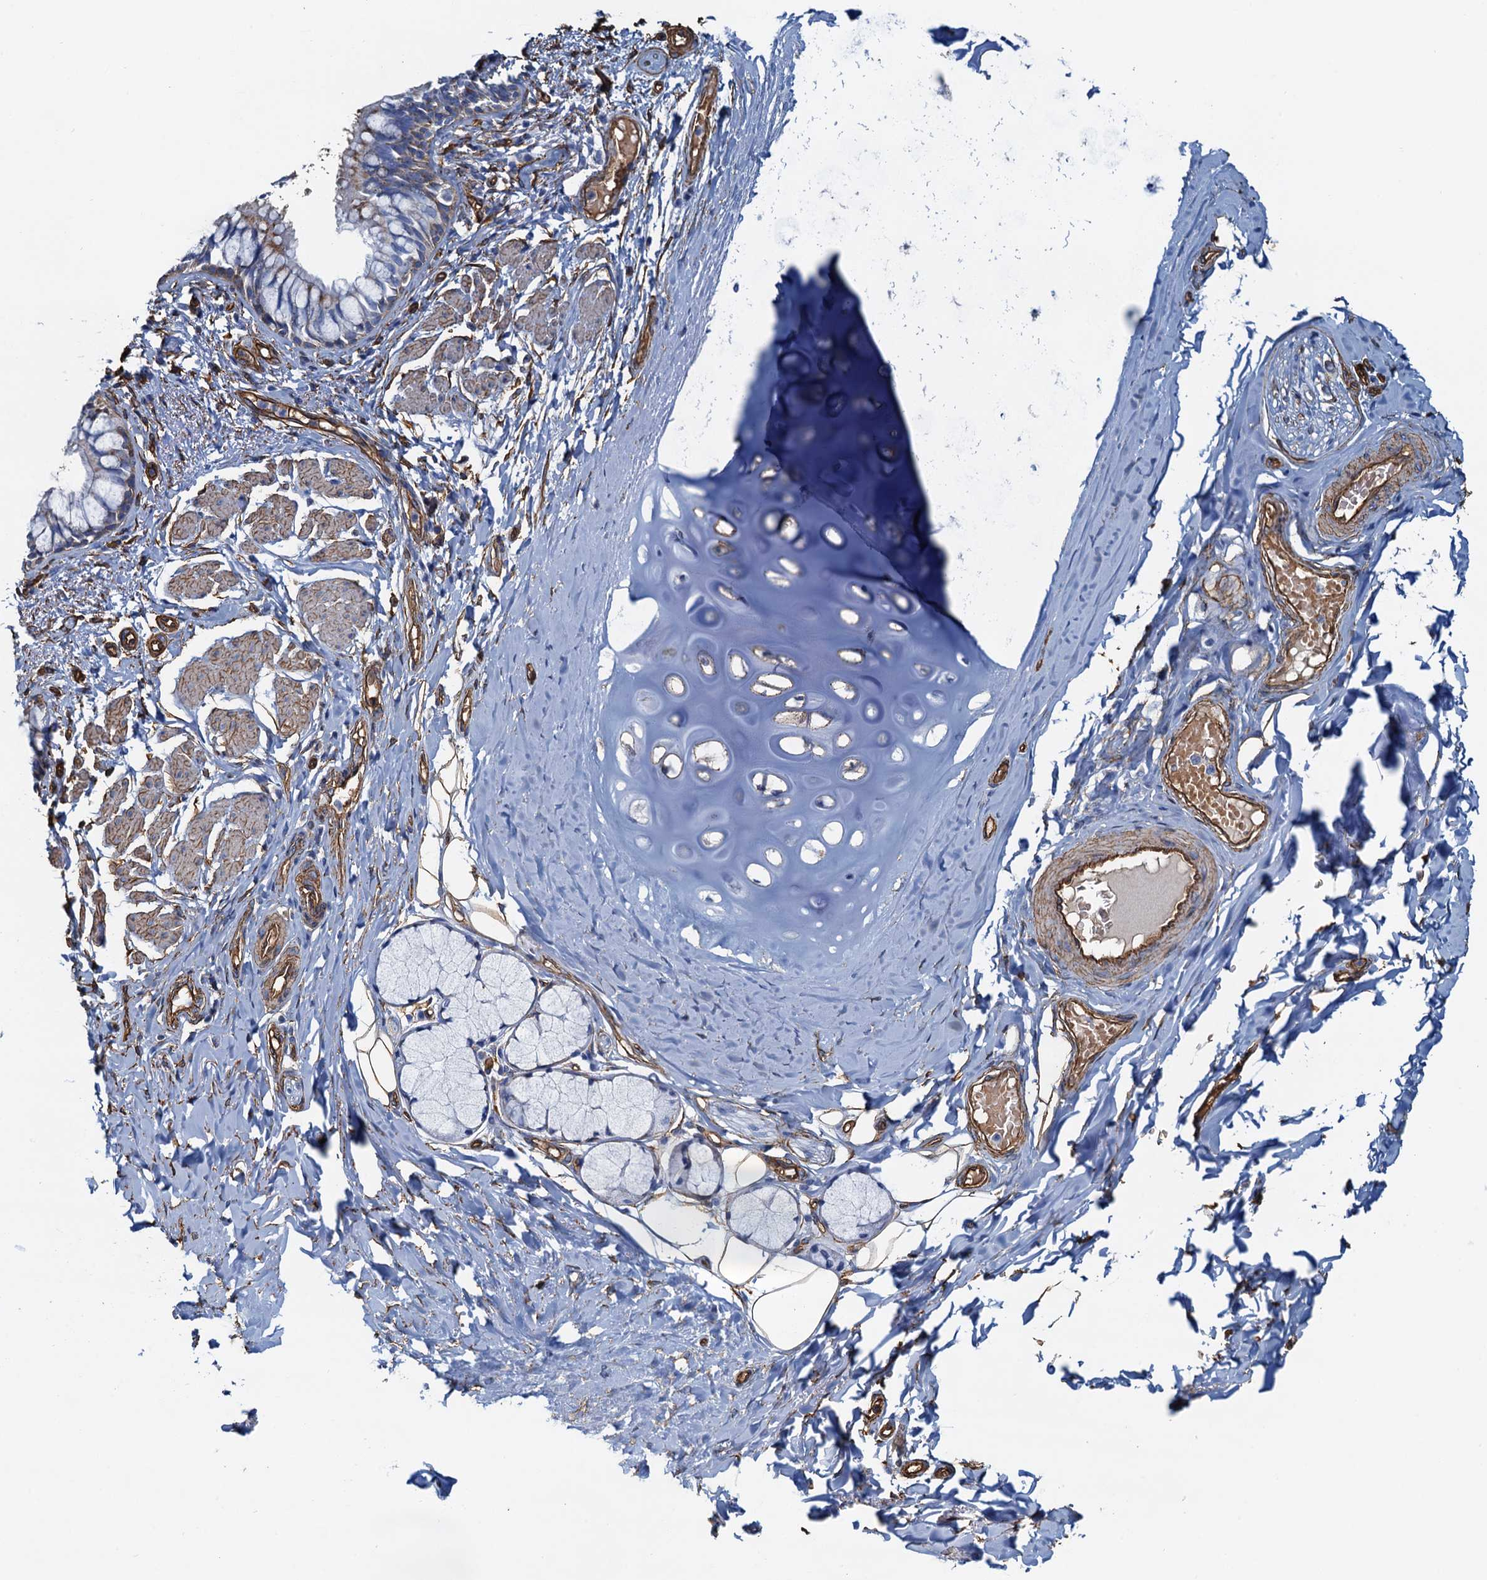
{"staining": {"intensity": "negative", "quantity": "none", "location": "none"}, "tissue": "bronchus", "cell_type": "Respiratory epithelial cells", "image_type": "normal", "snomed": [{"axis": "morphology", "description": "Normal tissue, NOS"}, {"axis": "topography", "description": "Cartilage tissue"}, {"axis": "topography", "description": "Bronchus"}], "caption": "Immunohistochemical staining of benign human bronchus exhibits no significant positivity in respiratory epithelial cells.", "gene": "DGKG", "patient": {"sex": "female", "age": 36}}